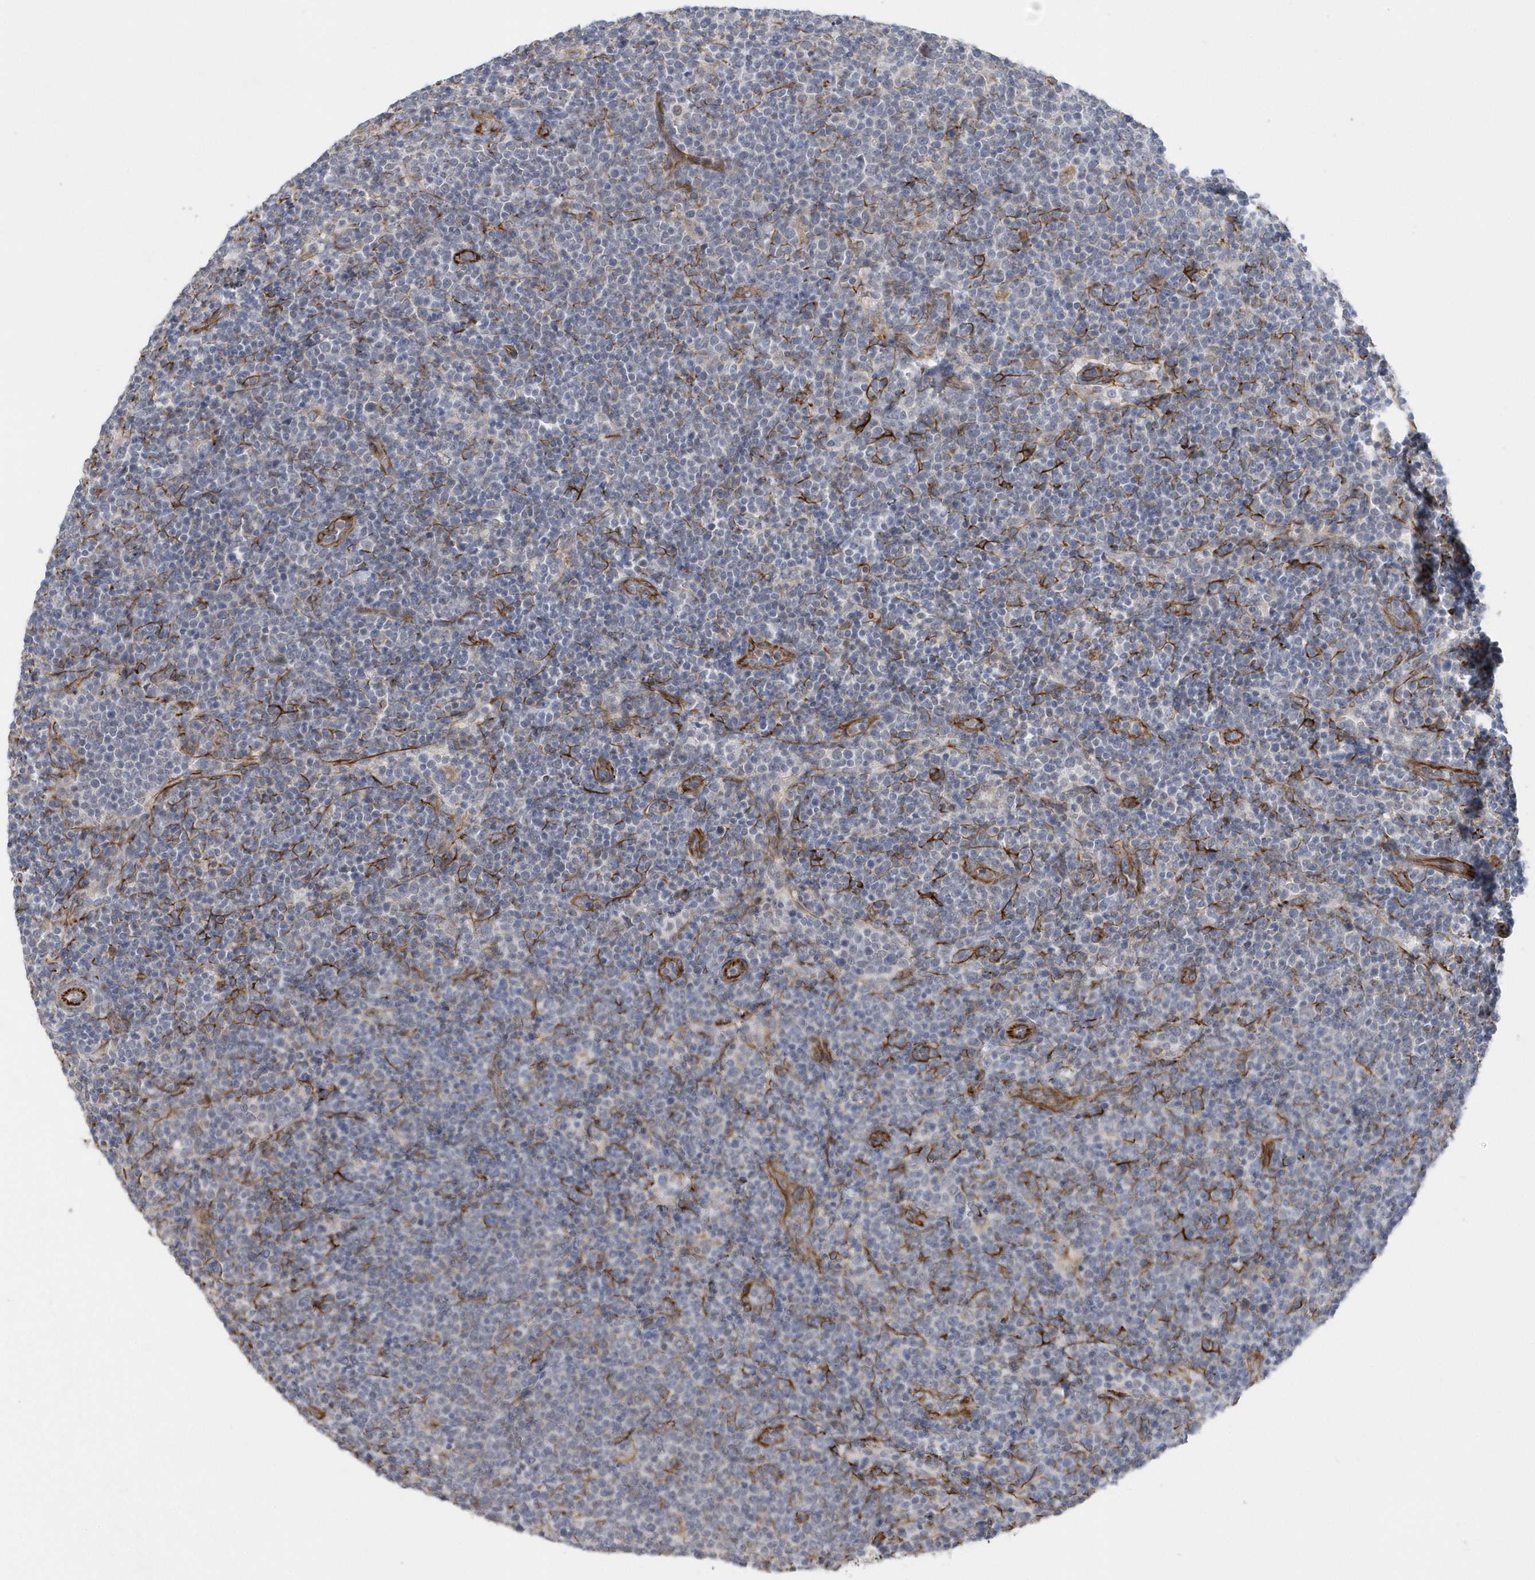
{"staining": {"intensity": "negative", "quantity": "none", "location": "none"}, "tissue": "lymphoma", "cell_type": "Tumor cells", "image_type": "cancer", "snomed": [{"axis": "morphology", "description": "Malignant lymphoma, non-Hodgkin's type, High grade"}, {"axis": "topography", "description": "Lymph node"}], "caption": "A micrograph of human lymphoma is negative for staining in tumor cells.", "gene": "RAB17", "patient": {"sex": "male", "age": 61}}